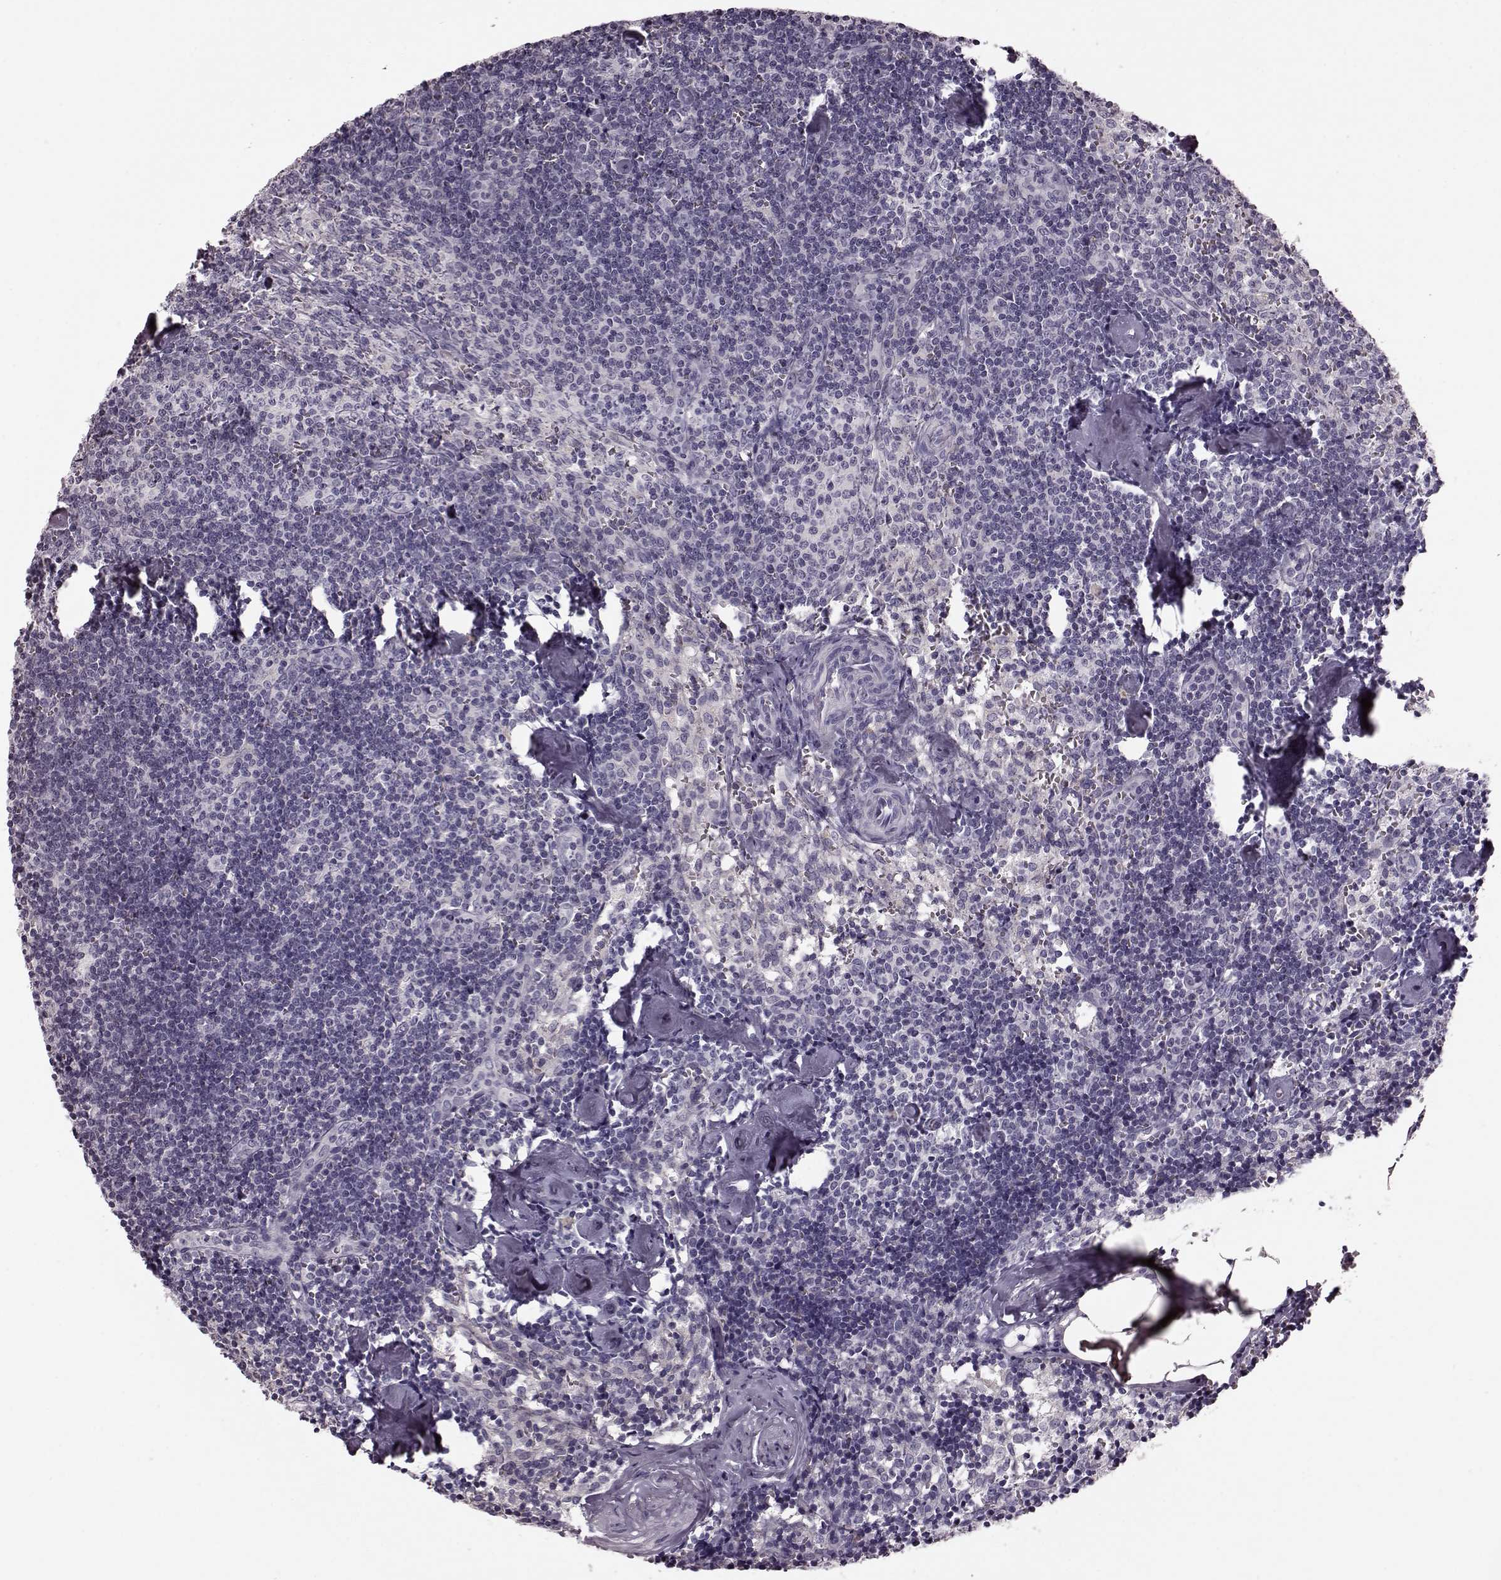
{"staining": {"intensity": "negative", "quantity": "none", "location": "none"}, "tissue": "lymph node", "cell_type": "Germinal center cells", "image_type": "normal", "snomed": [{"axis": "morphology", "description": "Normal tissue, NOS"}, {"axis": "topography", "description": "Lymph node"}], "caption": "Photomicrograph shows no protein staining in germinal center cells of unremarkable lymph node.", "gene": "CRYBA2", "patient": {"sex": "female", "age": 50}}